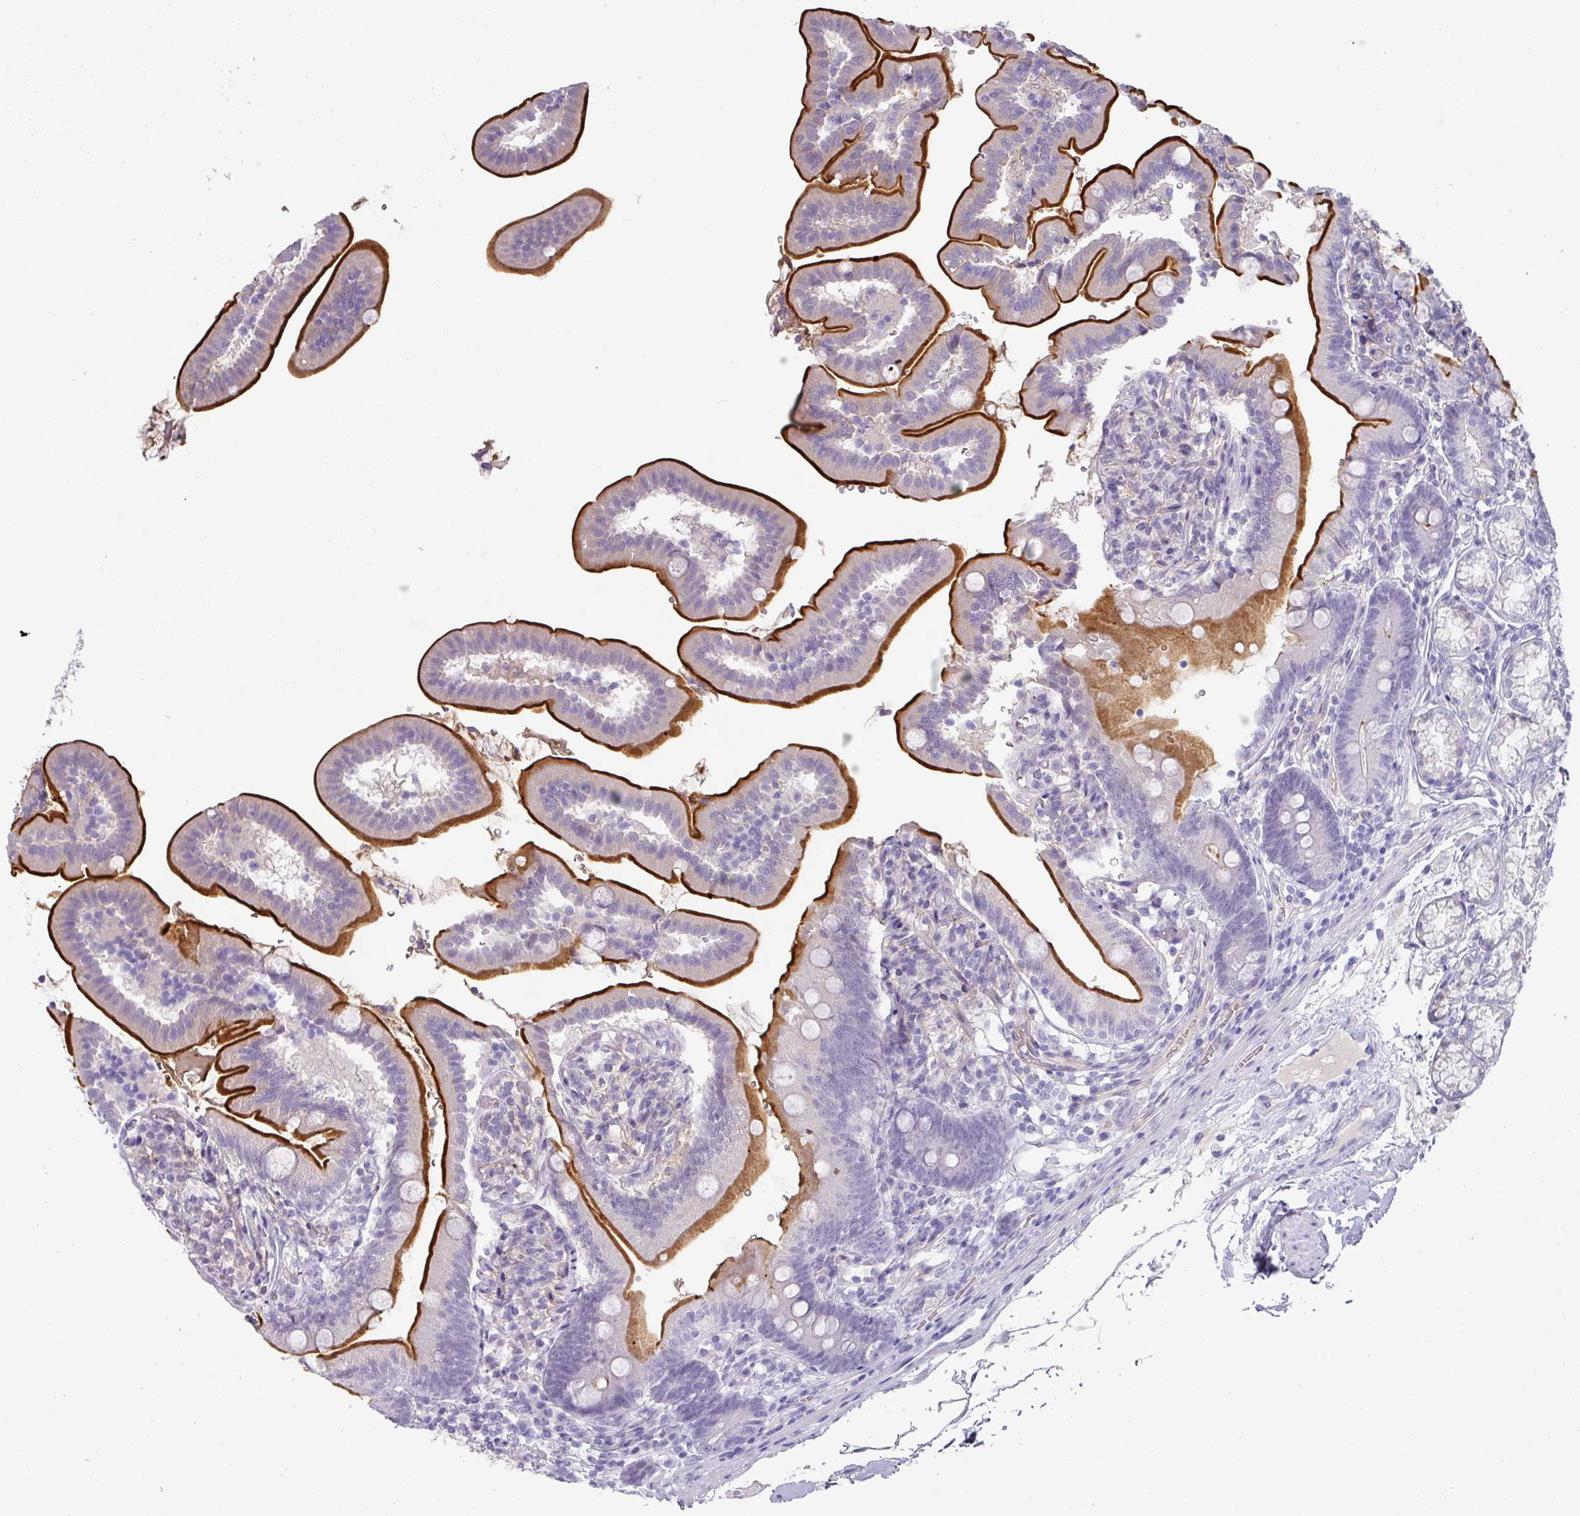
{"staining": {"intensity": "strong", "quantity": ">75%", "location": "cytoplasmic/membranous"}, "tissue": "duodenum", "cell_type": "Glandular cells", "image_type": "normal", "snomed": [{"axis": "morphology", "description": "Normal tissue, NOS"}, {"axis": "topography", "description": "Duodenum"}], "caption": "Immunohistochemical staining of unremarkable human duodenum shows >75% levels of strong cytoplasmic/membranous protein expression in approximately >75% of glandular cells.", "gene": "OR52N1", "patient": {"sex": "female", "age": 67}}